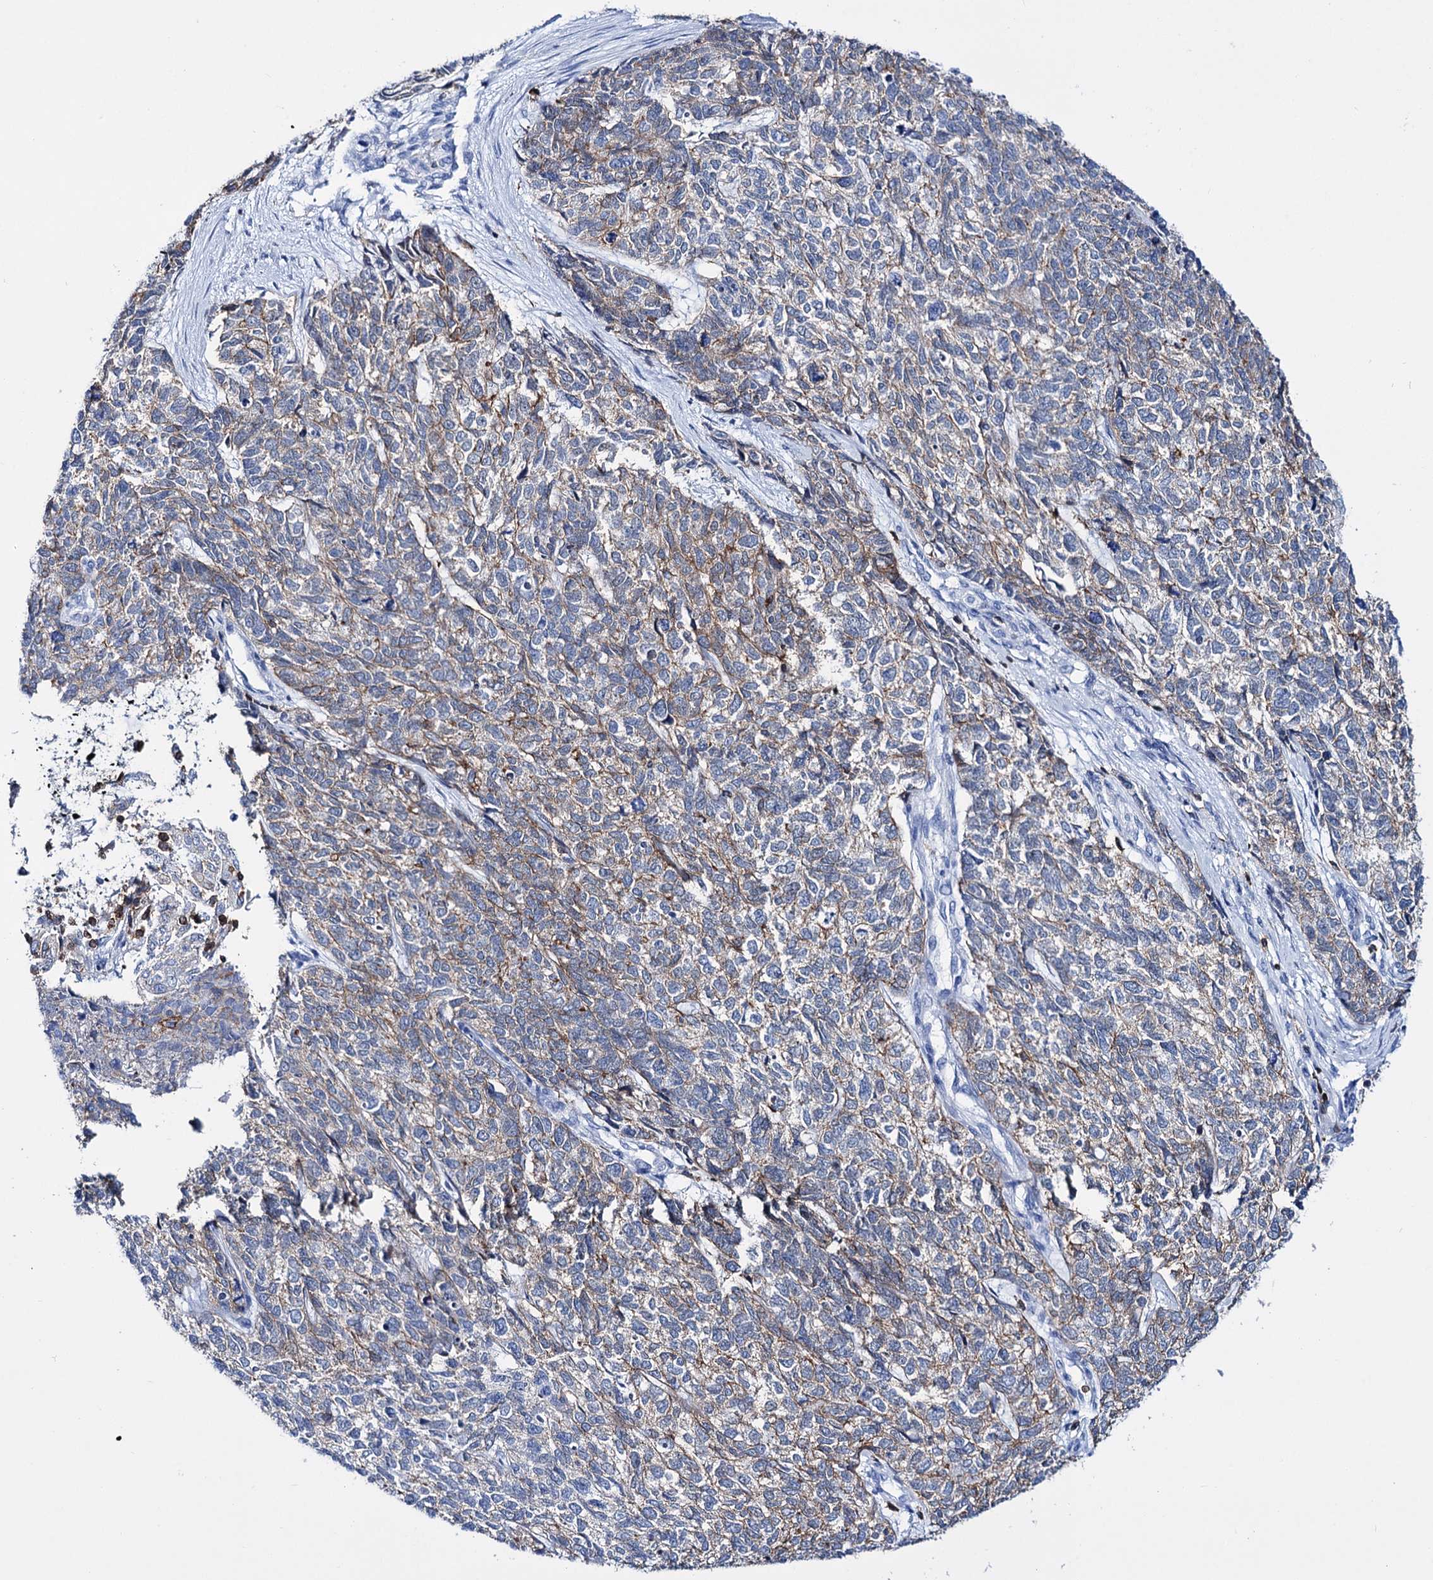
{"staining": {"intensity": "weak", "quantity": "25%-75%", "location": "cytoplasmic/membranous"}, "tissue": "cervical cancer", "cell_type": "Tumor cells", "image_type": "cancer", "snomed": [{"axis": "morphology", "description": "Squamous cell carcinoma, NOS"}, {"axis": "topography", "description": "Cervix"}], "caption": "Immunohistochemistry (IHC) photomicrograph of neoplastic tissue: human cervical squamous cell carcinoma stained using immunohistochemistry (IHC) demonstrates low levels of weak protein expression localized specifically in the cytoplasmic/membranous of tumor cells, appearing as a cytoplasmic/membranous brown color.", "gene": "DEF6", "patient": {"sex": "female", "age": 63}}